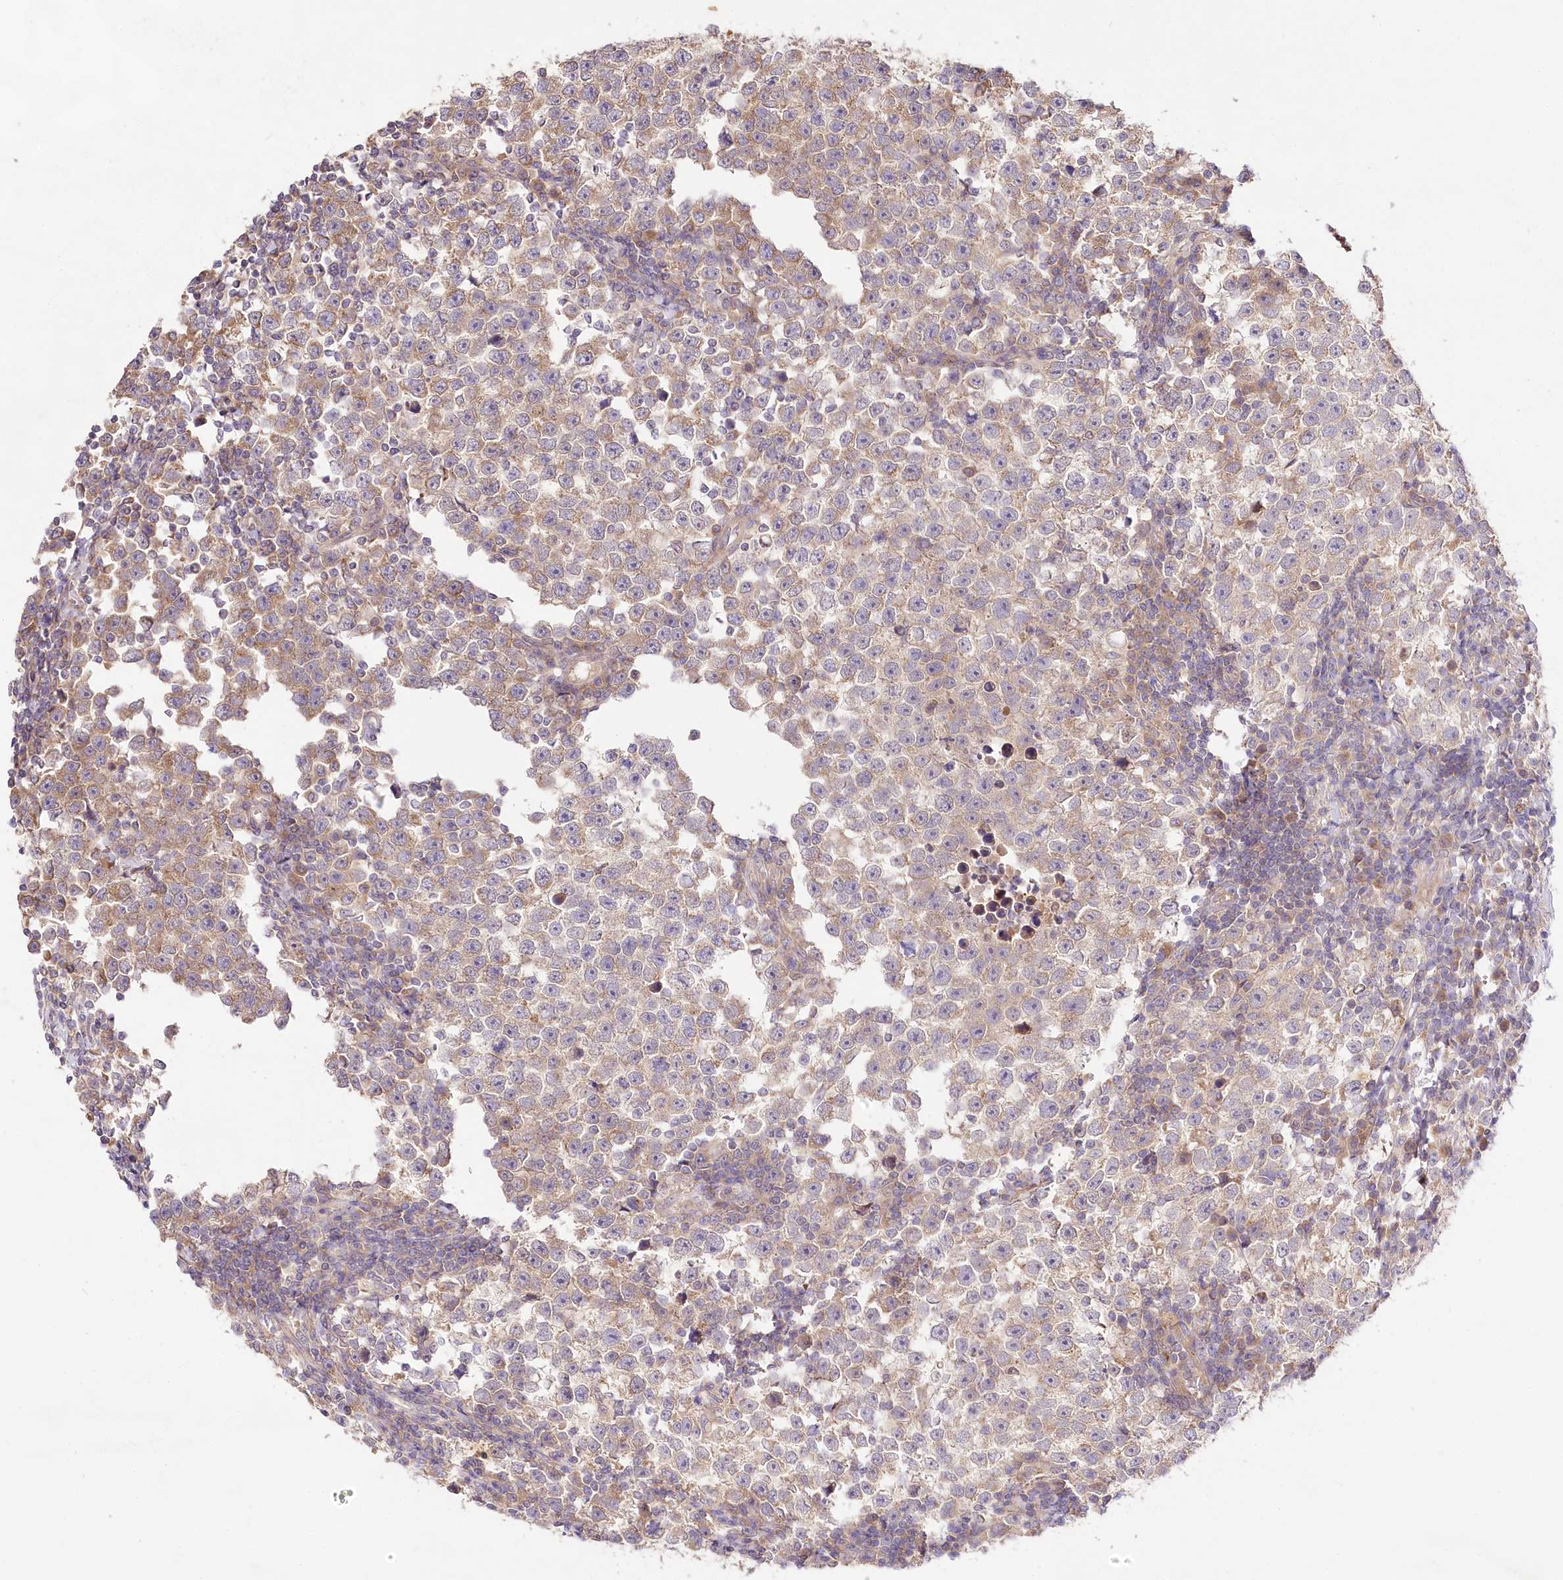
{"staining": {"intensity": "weak", "quantity": "25%-75%", "location": "cytoplasmic/membranous"}, "tissue": "testis cancer", "cell_type": "Tumor cells", "image_type": "cancer", "snomed": [{"axis": "morphology", "description": "Normal tissue, NOS"}, {"axis": "morphology", "description": "Seminoma, NOS"}, {"axis": "topography", "description": "Testis"}], "caption": "Testis seminoma tissue reveals weak cytoplasmic/membranous expression in about 25%-75% of tumor cells (IHC, brightfield microscopy, high magnification).", "gene": "PYROXD1", "patient": {"sex": "male", "age": 43}}